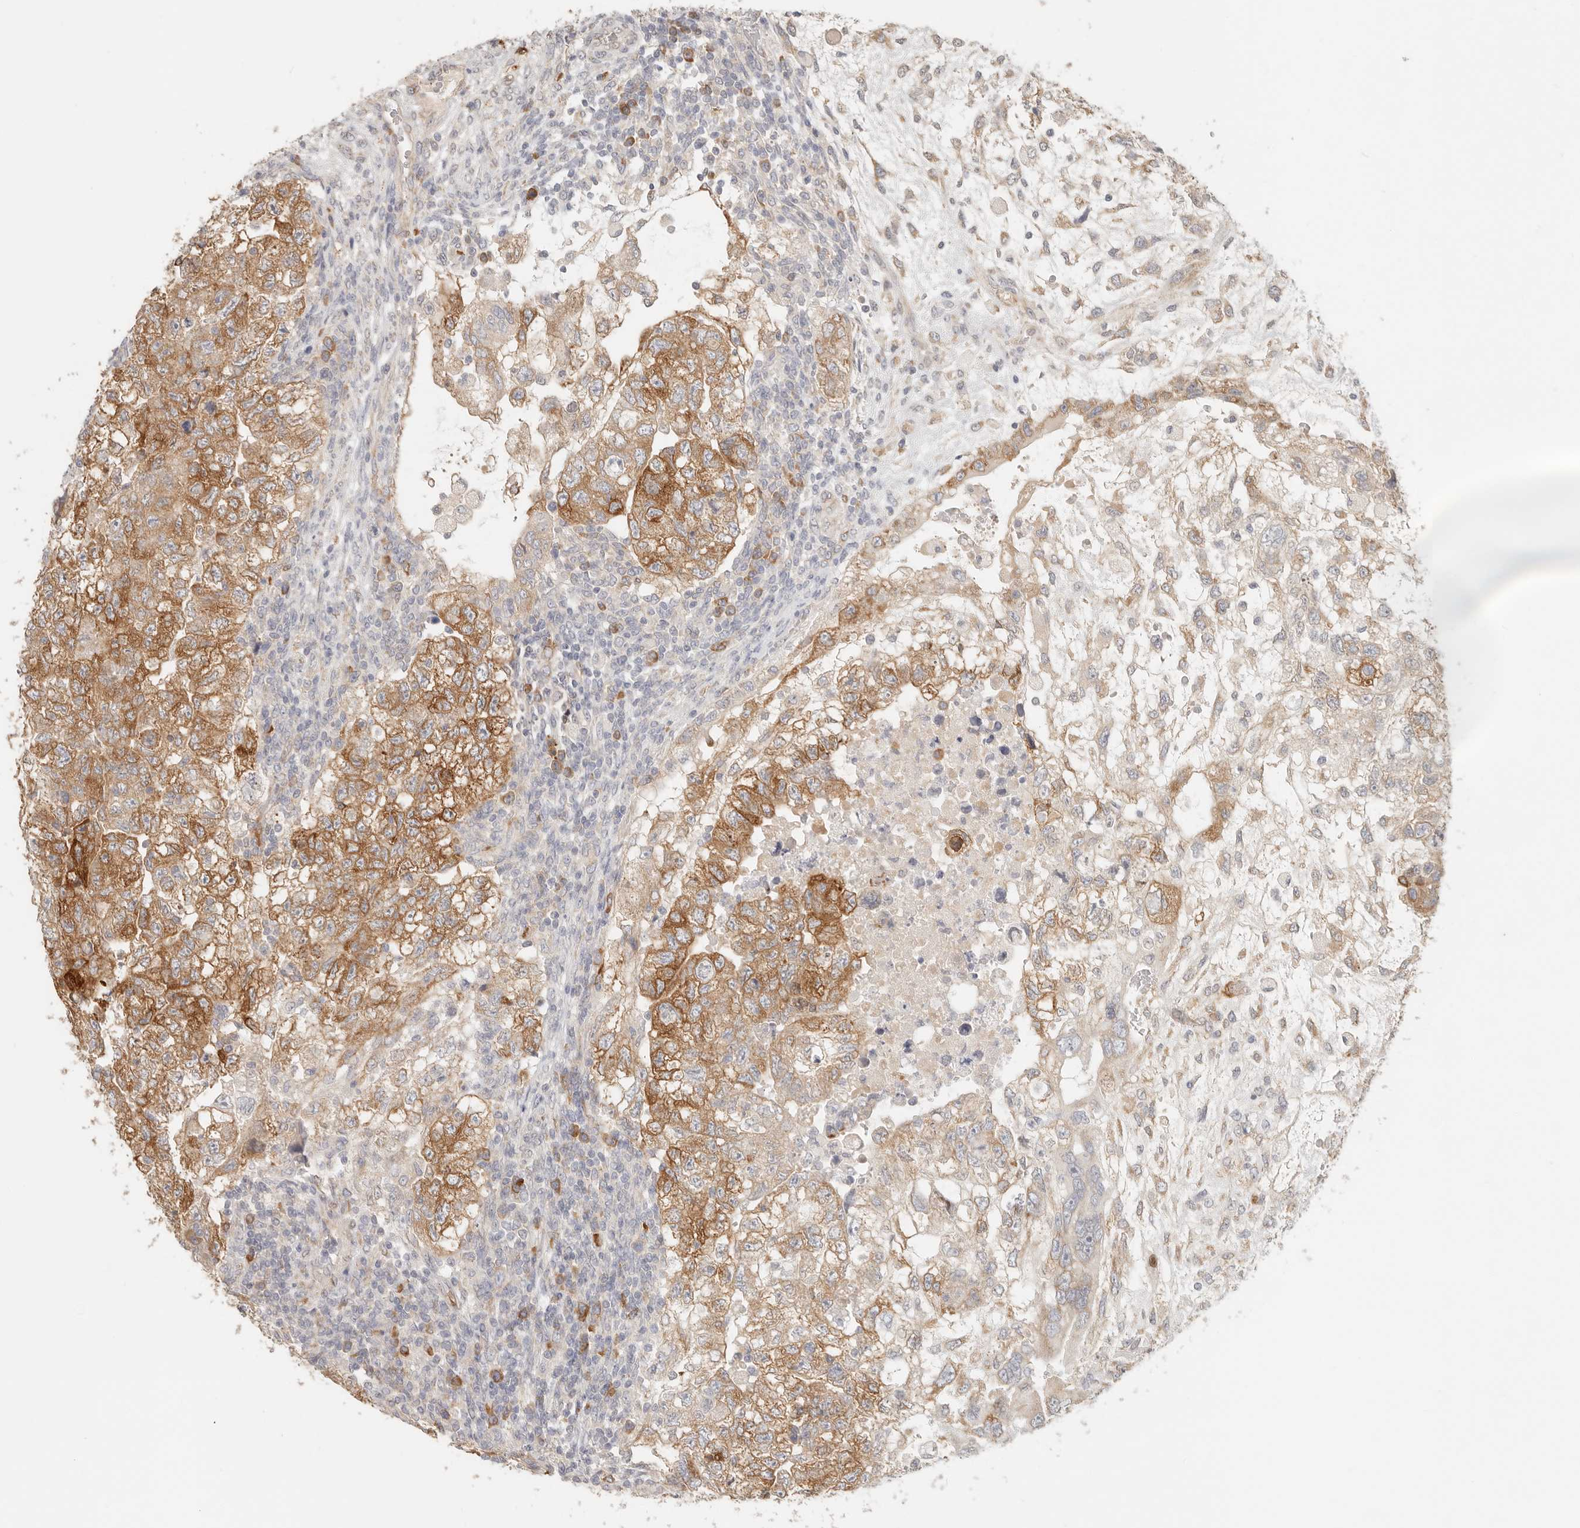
{"staining": {"intensity": "moderate", "quantity": ">75%", "location": "cytoplasmic/membranous"}, "tissue": "testis cancer", "cell_type": "Tumor cells", "image_type": "cancer", "snomed": [{"axis": "morphology", "description": "Carcinoma, Embryonal, NOS"}, {"axis": "topography", "description": "Testis"}], "caption": "Immunohistochemistry image of testis cancer (embryonal carcinoma) stained for a protein (brown), which exhibits medium levels of moderate cytoplasmic/membranous positivity in about >75% of tumor cells.", "gene": "PABPC4", "patient": {"sex": "male", "age": 37}}